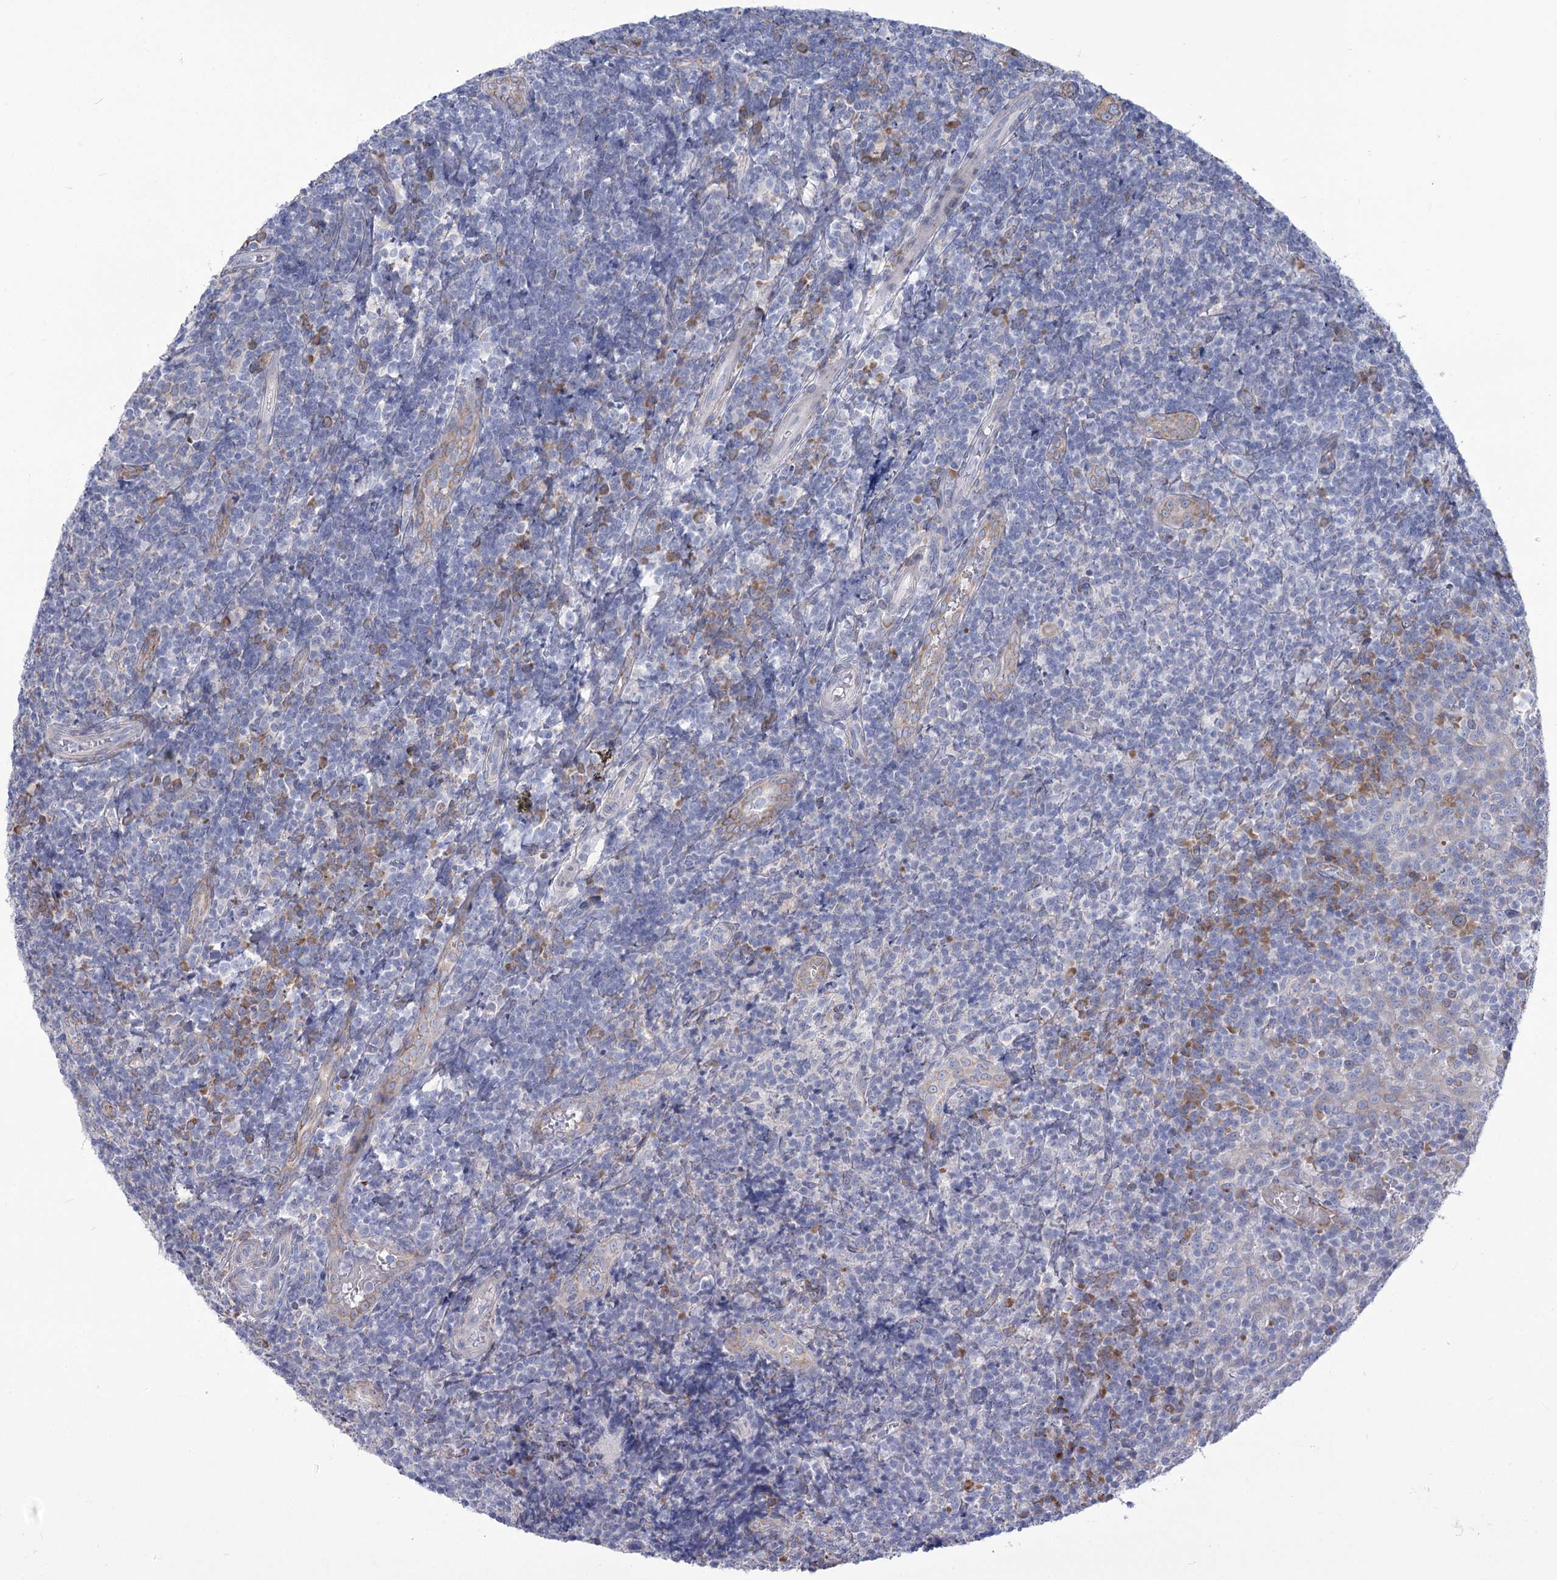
{"staining": {"intensity": "negative", "quantity": "none", "location": "none"}, "tissue": "tonsil", "cell_type": "Germinal center cells", "image_type": "normal", "snomed": [{"axis": "morphology", "description": "Normal tissue, NOS"}, {"axis": "topography", "description": "Tonsil"}], "caption": "This image is of normal tonsil stained with immunohistochemistry (IHC) to label a protein in brown with the nuclei are counter-stained blue. There is no expression in germinal center cells. The staining is performed using DAB (3,3'-diaminobenzidine) brown chromogen with nuclei counter-stained in using hematoxylin.", "gene": "STT3B", "patient": {"sex": "female", "age": 19}}